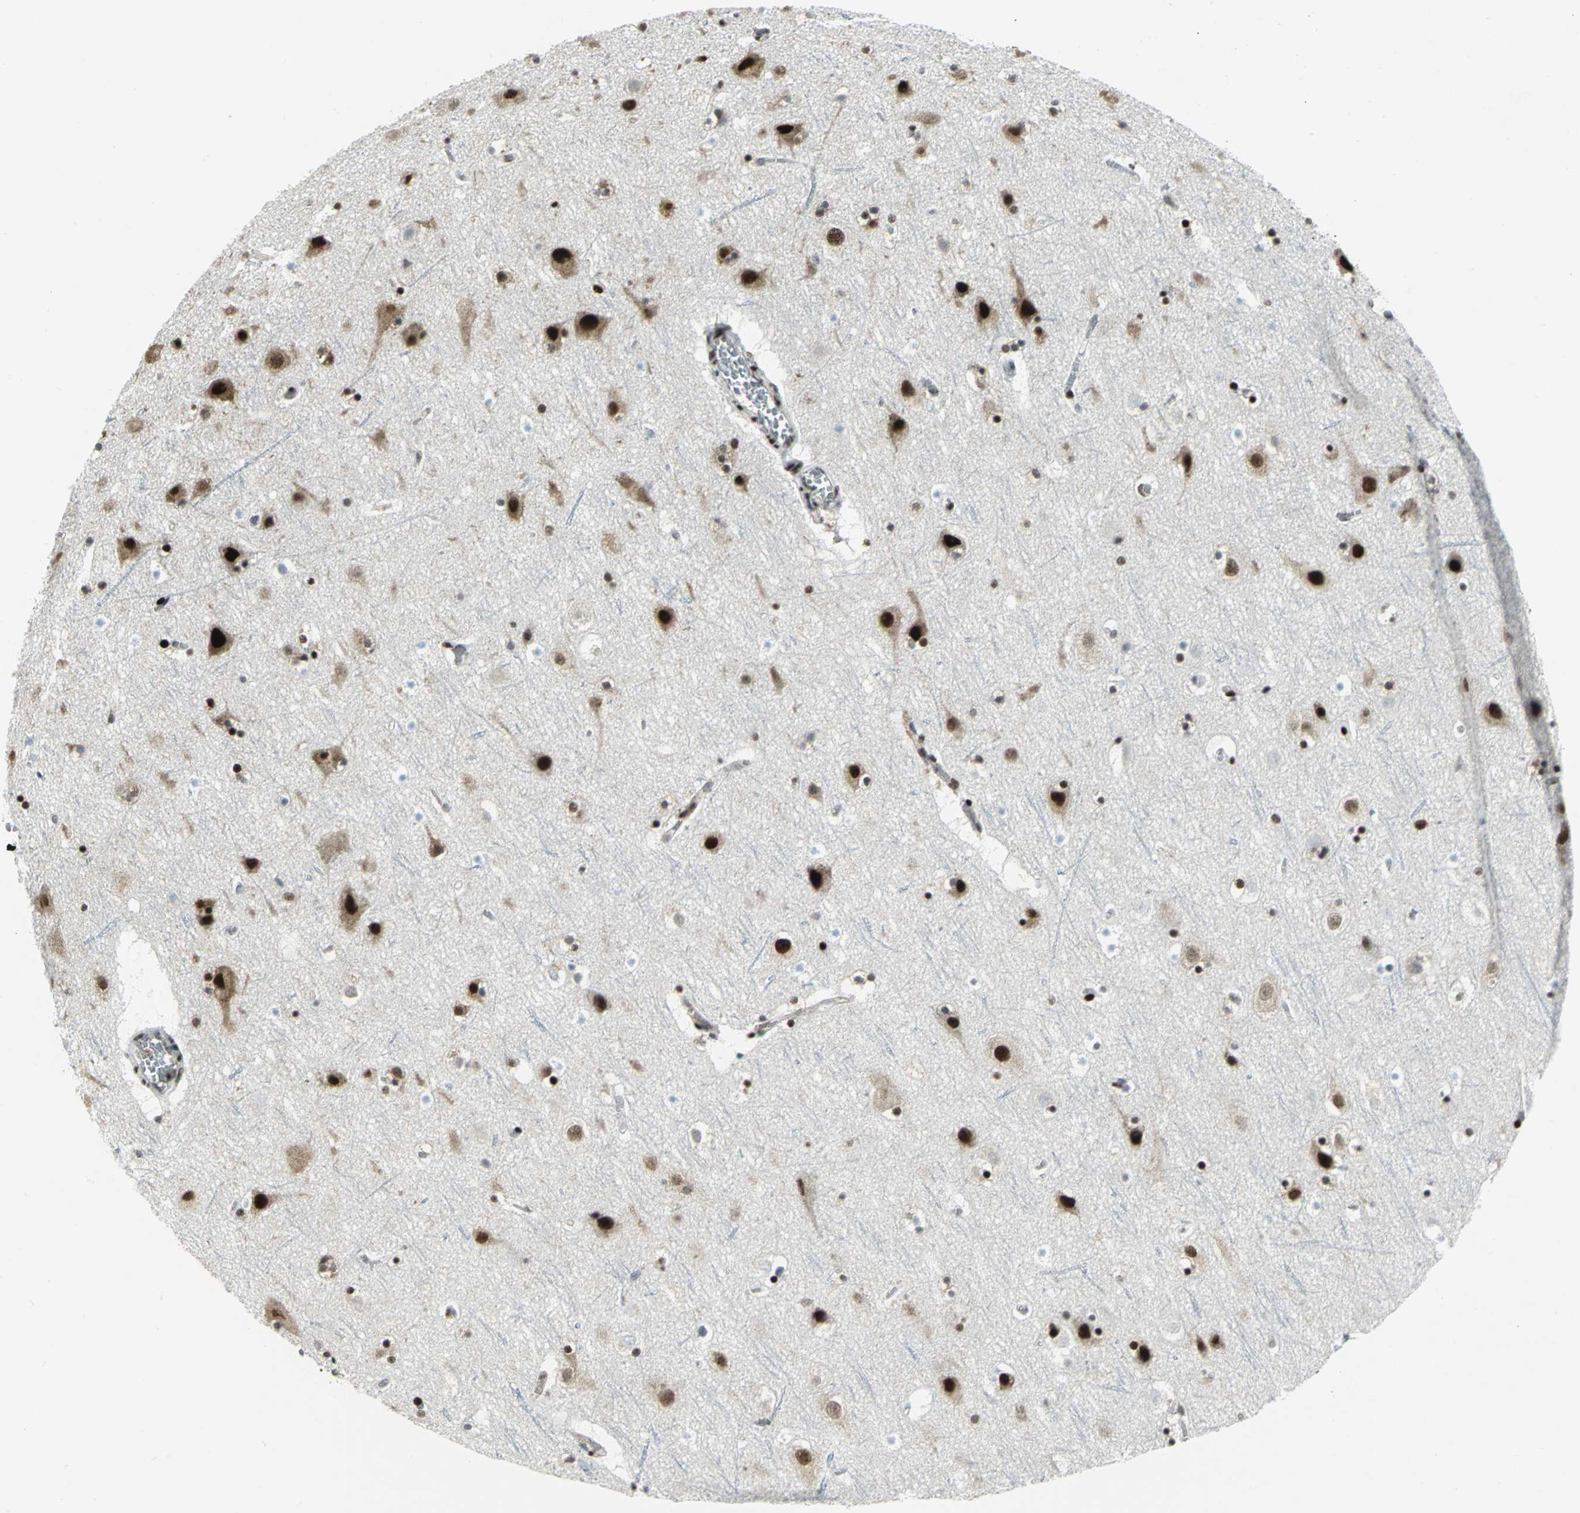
{"staining": {"intensity": "moderate", "quantity": ">75%", "location": "nuclear"}, "tissue": "cerebral cortex", "cell_type": "Endothelial cells", "image_type": "normal", "snomed": [{"axis": "morphology", "description": "Normal tissue, NOS"}, {"axis": "topography", "description": "Cerebral cortex"}], "caption": "High-power microscopy captured an immunohistochemistry histopathology image of unremarkable cerebral cortex, revealing moderate nuclear positivity in about >75% of endothelial cells. (IHC, brightfield microscopy, high magnification).", "gene": "SMARCA4", "patient": {"sex": "male", "age": 45}}